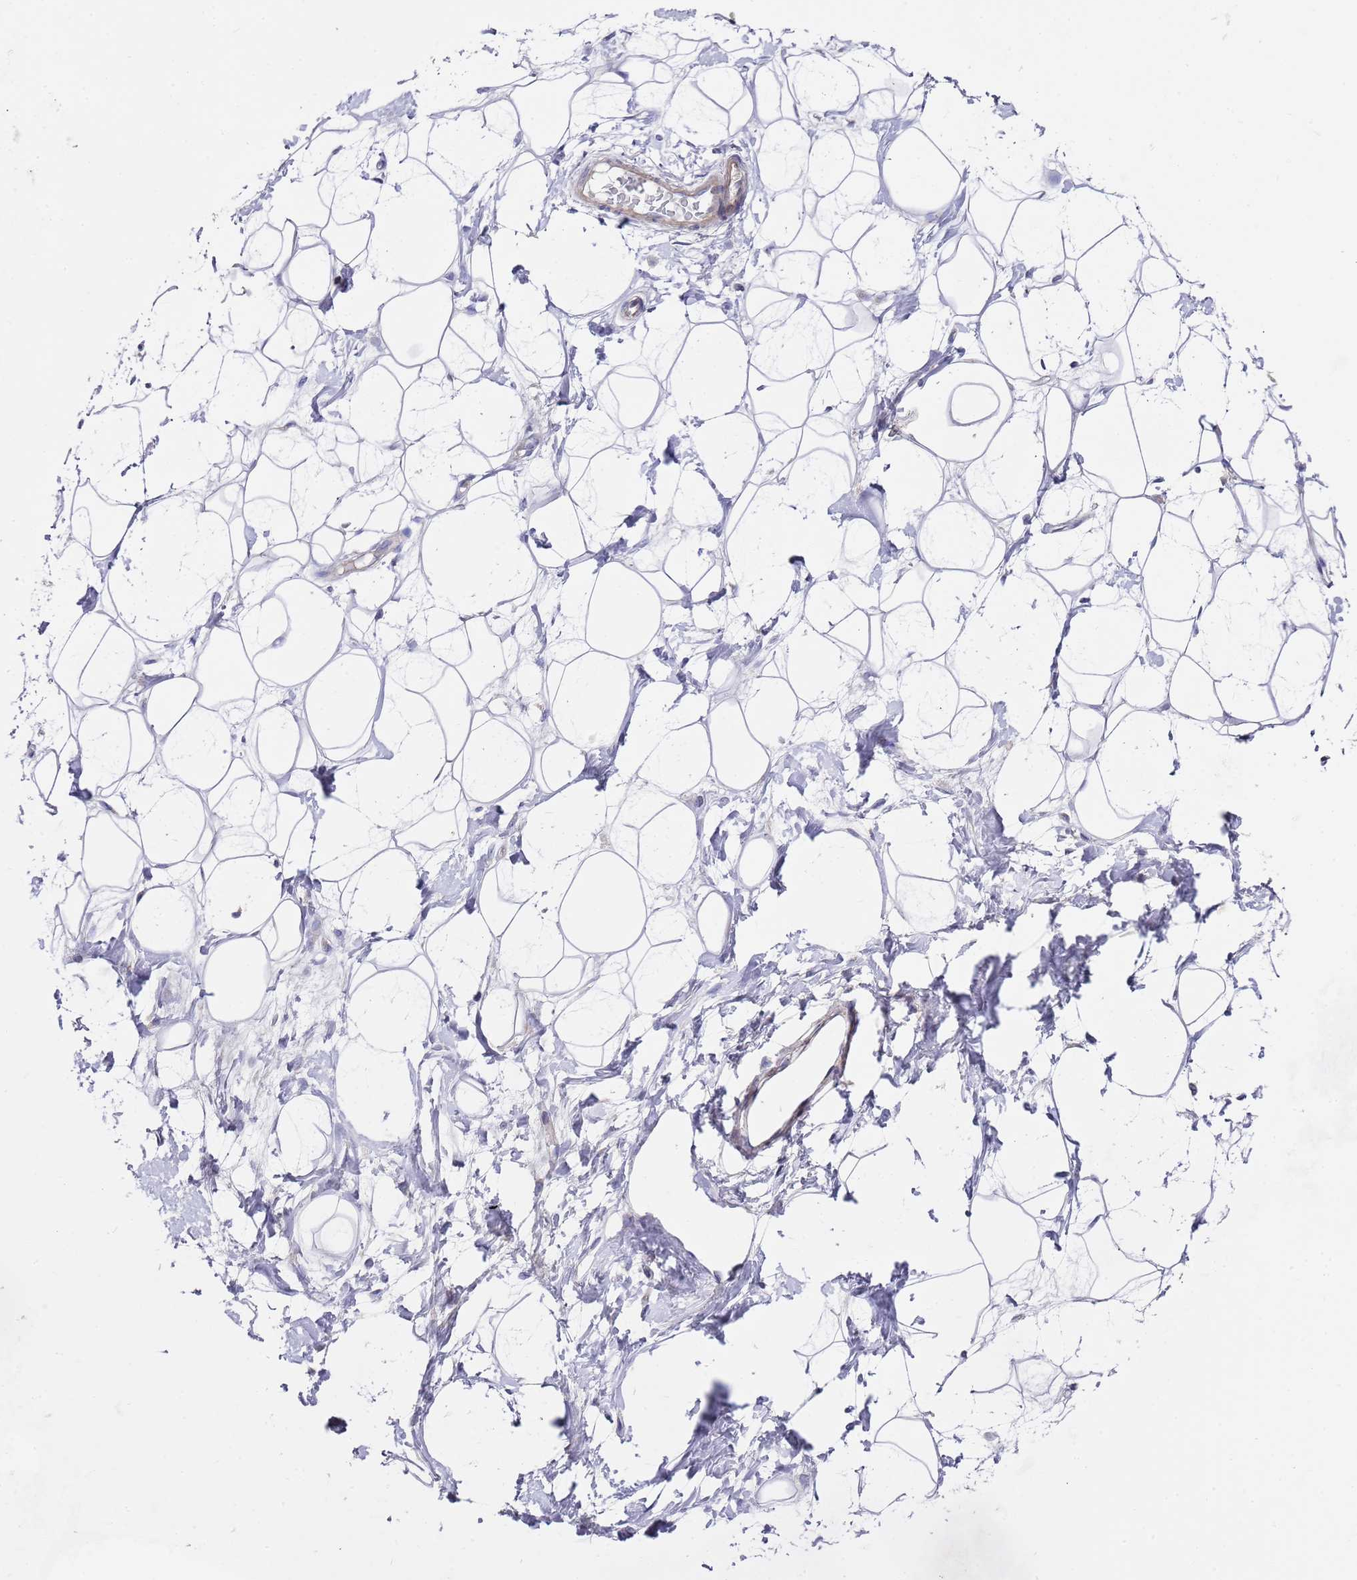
{"staining": {"intensity": "negative", "quantity": "none", "location": "none"}, "tissue": "adipose tissue", "cell_type": "Adipocytes", "image_type": "normal", "snomed": [{"axis": "morphology", "description": "Normal tissue, NOS"}, {"axis": "topography", "description": "Breast"}], "caption": "This is an immunohistochemistry micrograph of normal adipose tissue. There is no staining in adipocytes.", "gene": "SCAPER", "patient": {"sex": "female", "age": 26}}